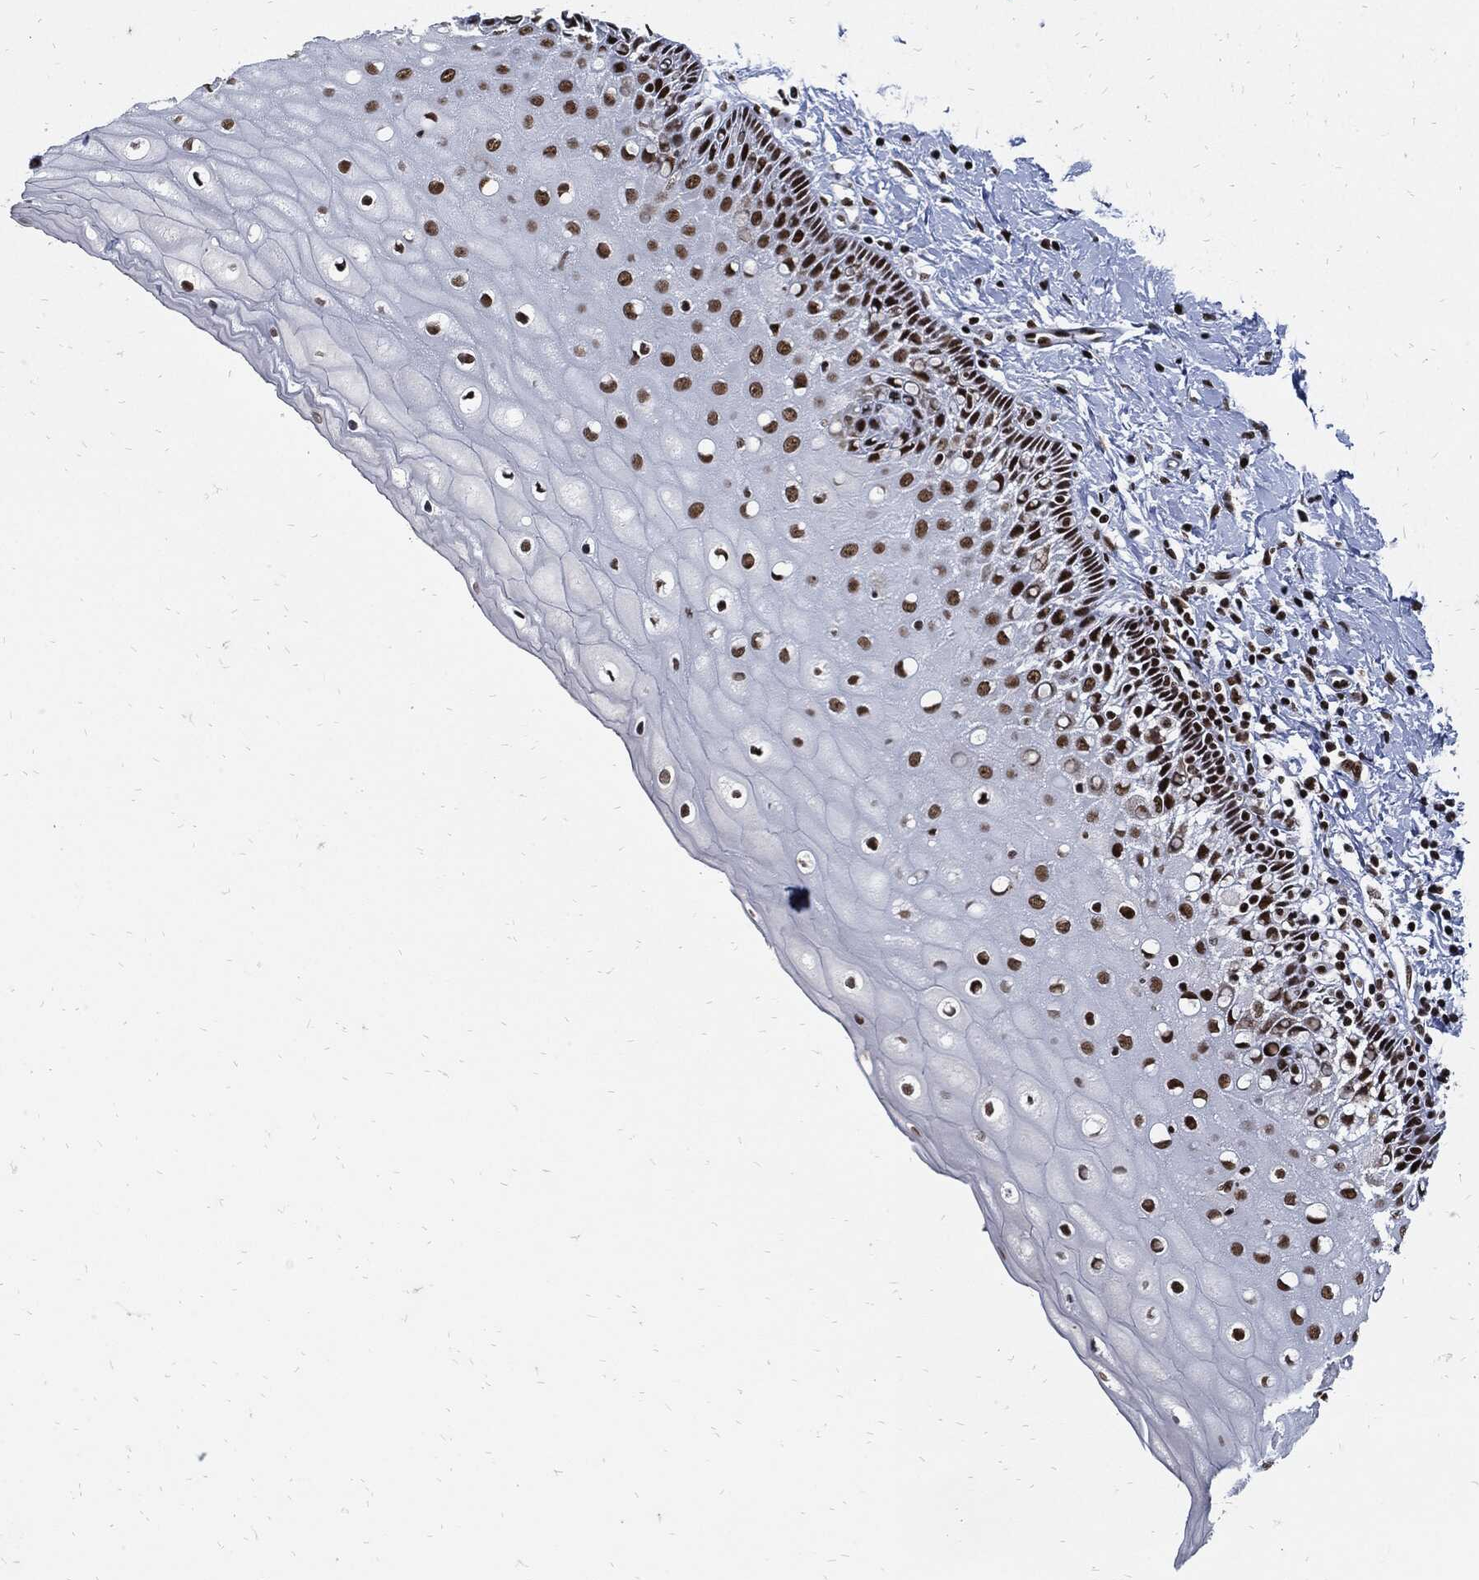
{"staining": {"intensity": "moderate", "quantity": "25%-75%", "location": "nuclear"}, "tissue": "cervix", "cell_type": "Glandular cells", "image_type": "normal", "snomed": [{"axis": "morphology", "description": "Normal tissue, NOS"}, {"axis": "topography", "description": "Cervix"}], "caption": "A medium amount of moderate nuclear positivity is present in about 25%-75% of glandular cells in normal cervix. The protein is stained brown, and the nuclei are stained in blue (DAB (3,3'-diaminobenzidine) IHC with brightfield microscopy, high magnification).", "gene": "TERF2", "patient": {"sex": "female", "age": 37}}